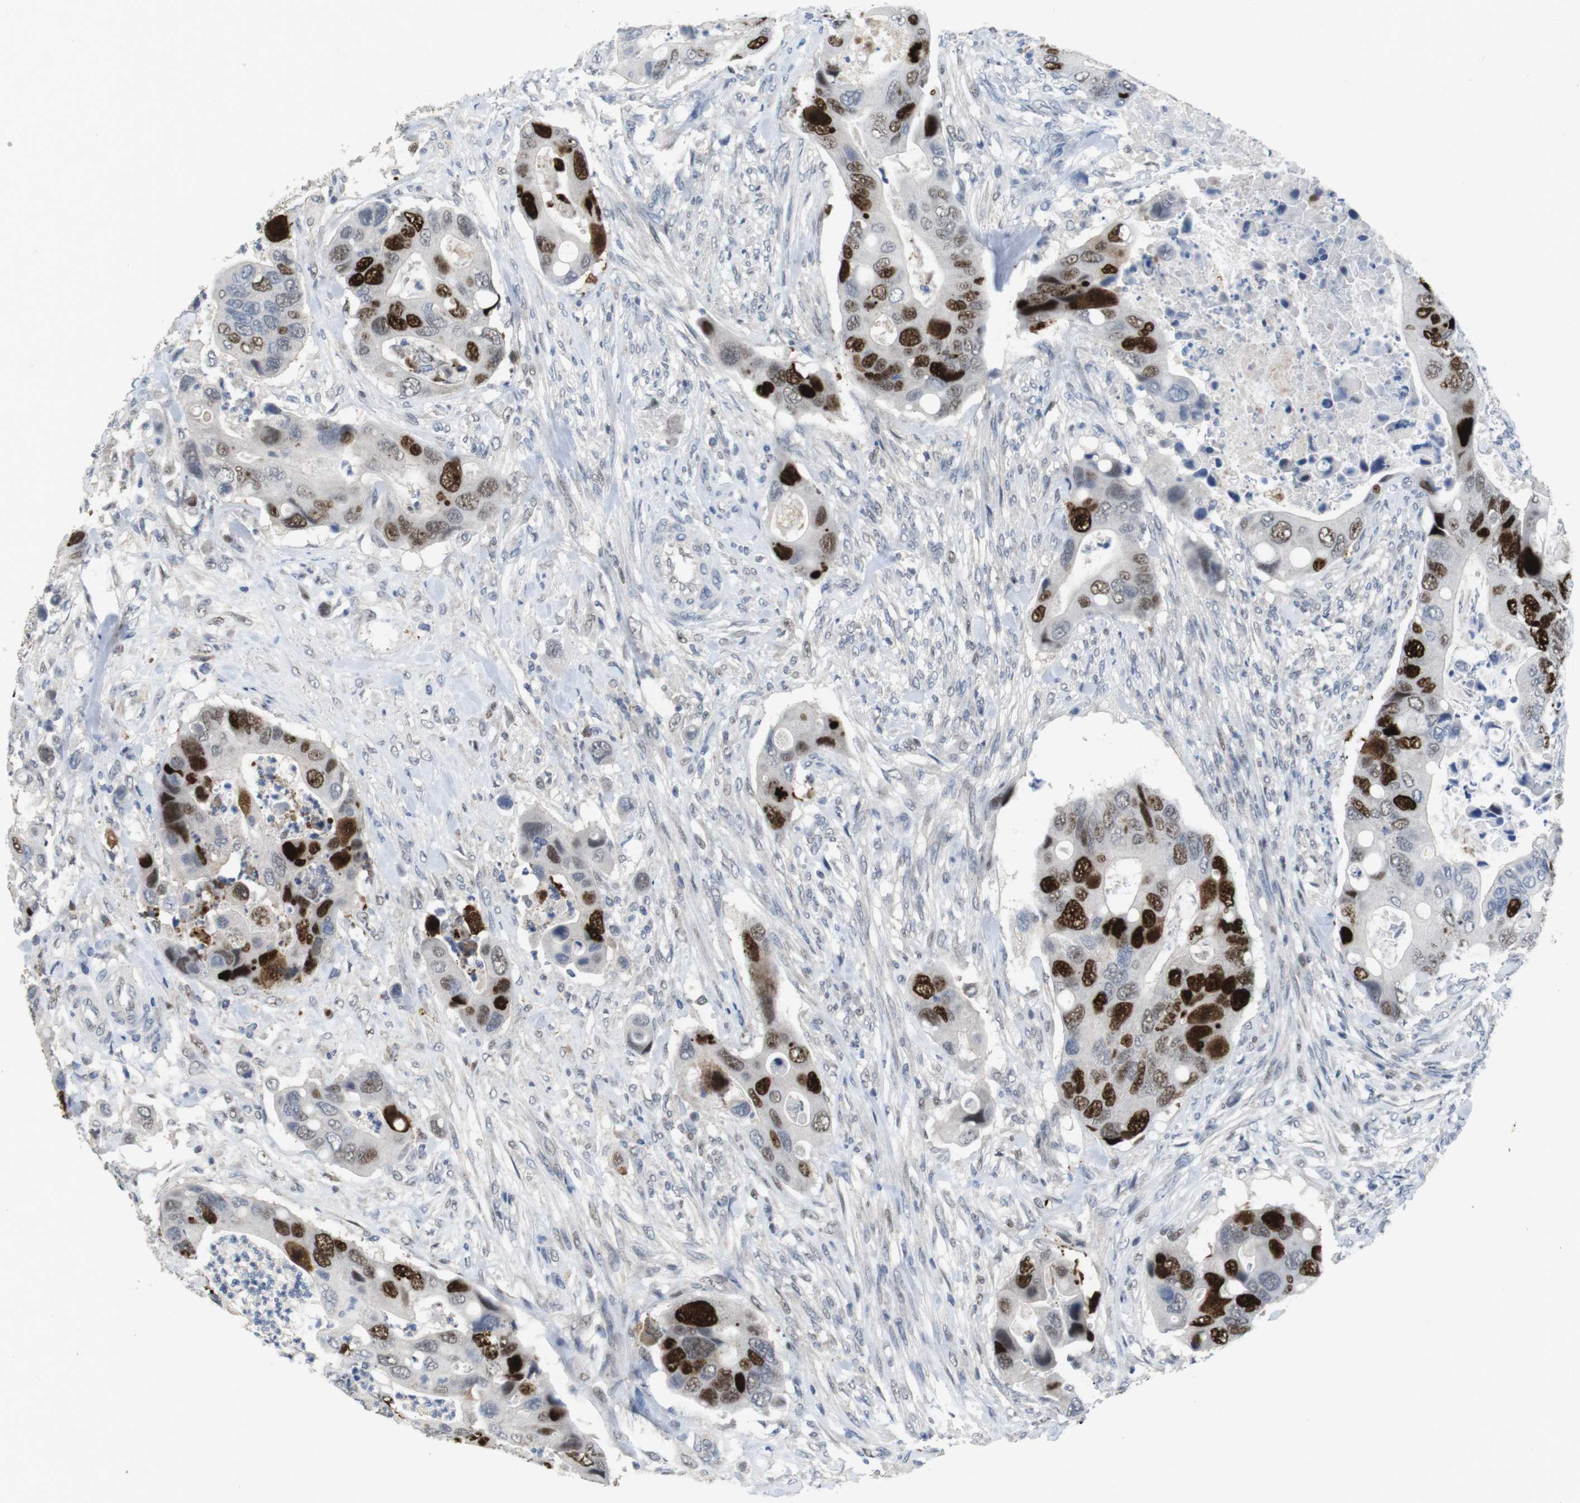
{"staining": {"intensity": "strong", "quantity": ">75%", "location": "nuclear"}, "tissue": "colorectal cancer", "cell_type": "Tumor cells", "image_type": "cancer", "snomed": [{"axis": "morphology", "description": "Adenocarcinoma, NOS"}, {"axis": "topography", "description": "Rectum"}], "caption": "Immunohistochemistry (IHC) of colorectal adenocarcinoma demonstrates high levels of strong nuclear positivity in about >75% of tumor cells.", "gene": "KPNA2", "patient": {"sex": "female", "age": 57}}